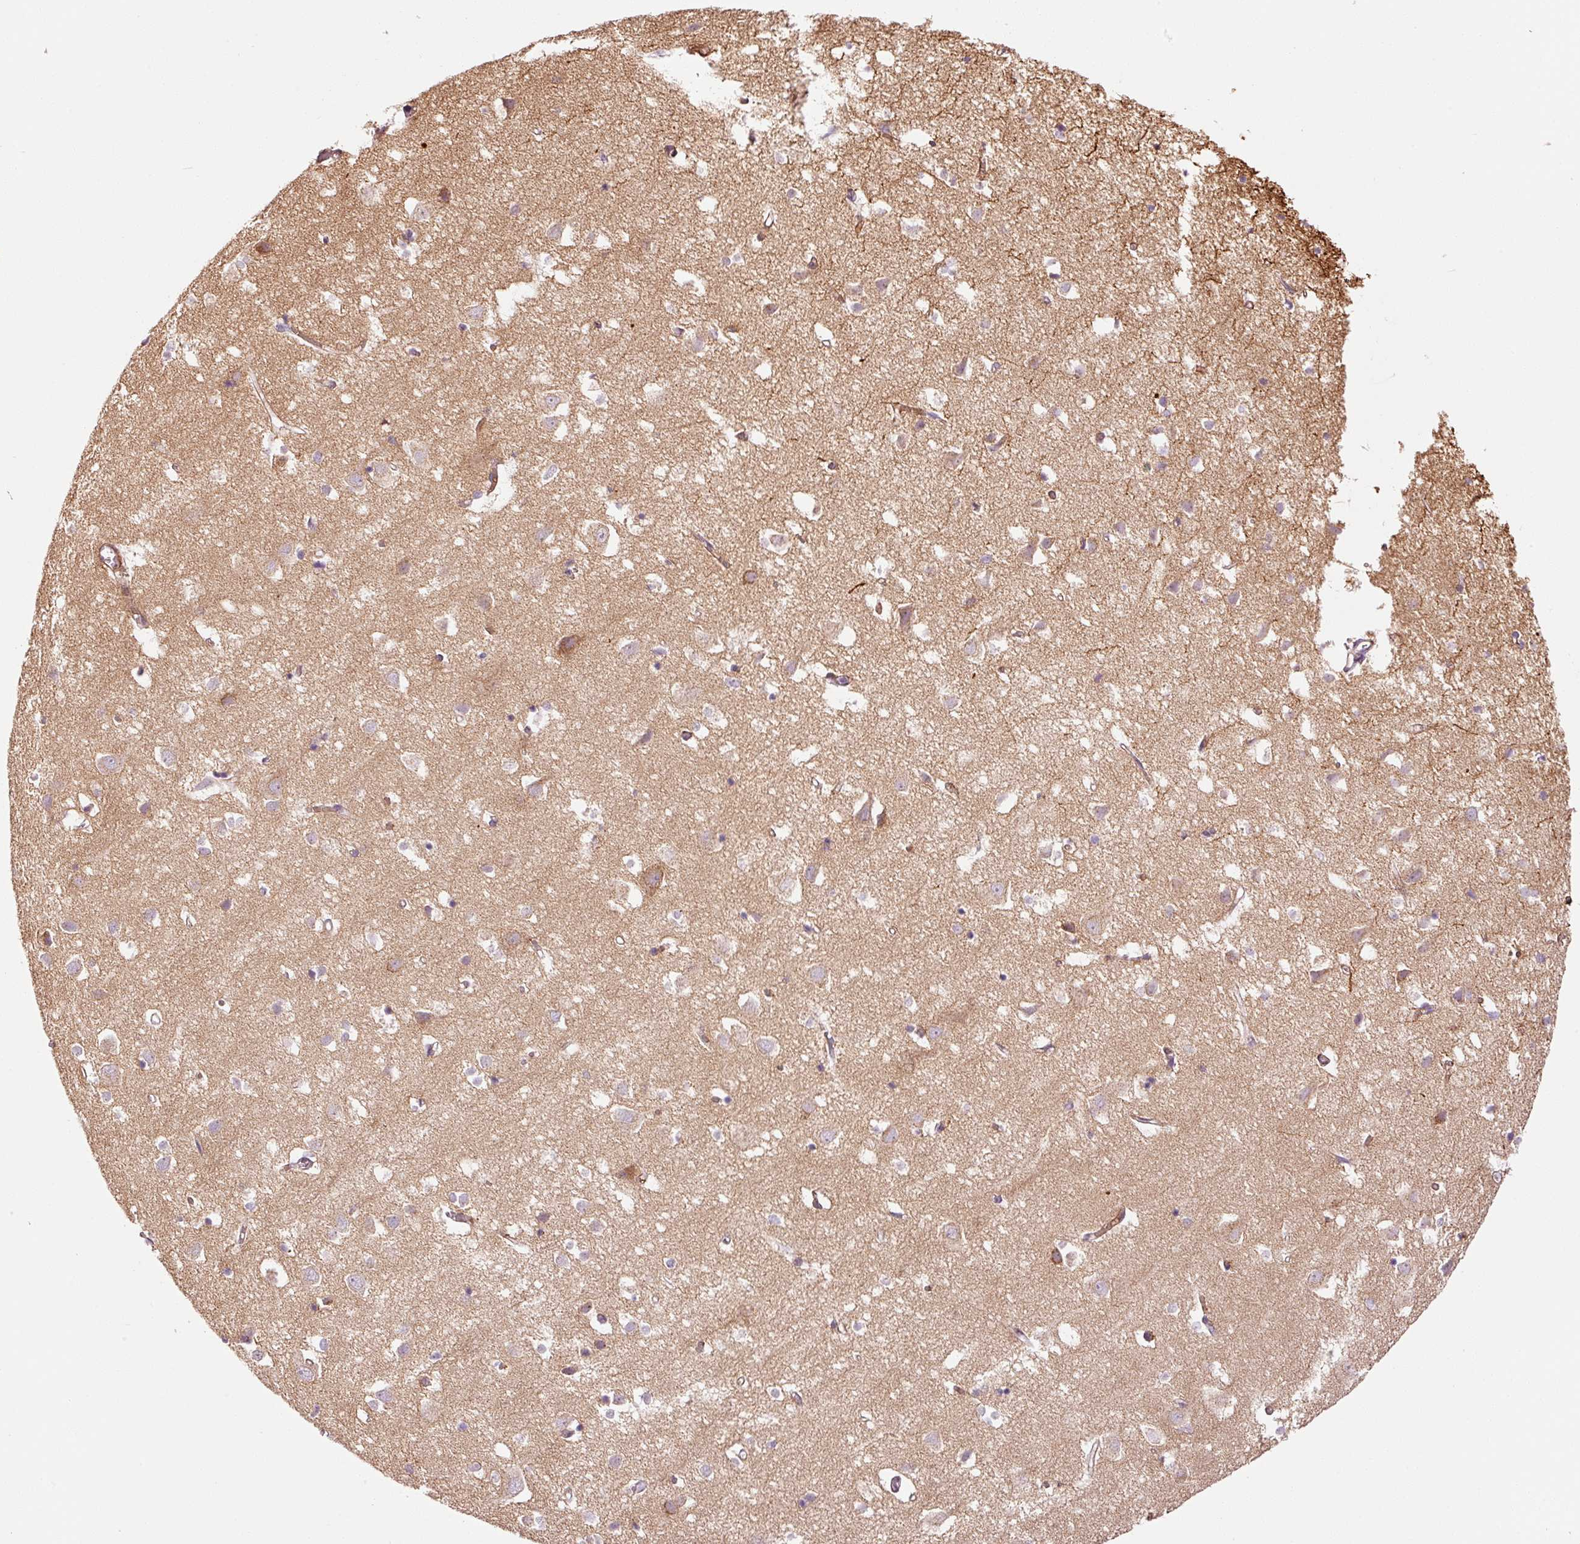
{"staining": {"intensity": "moderate", "quantity": ">75%", "location": "cytoplasmic/membranous"}, "tissue": "cerebral cortex", "cell_type": "Endothelial cells", "image_type": "normal", "snomed": [{"axis": "morphology", "description": "Normal tissue, NOS"}, {"axis": "topography", "description": "Cerebral cortex"}], "caption": "DAB immunohistochemical staining of normal cerebral cortex displays moderate cytoplasmic/membranous protein expression in approximately >75% of endothelial cells.", "gene": "LIMK2", "patient": {"sex": "male", "age": 70}}